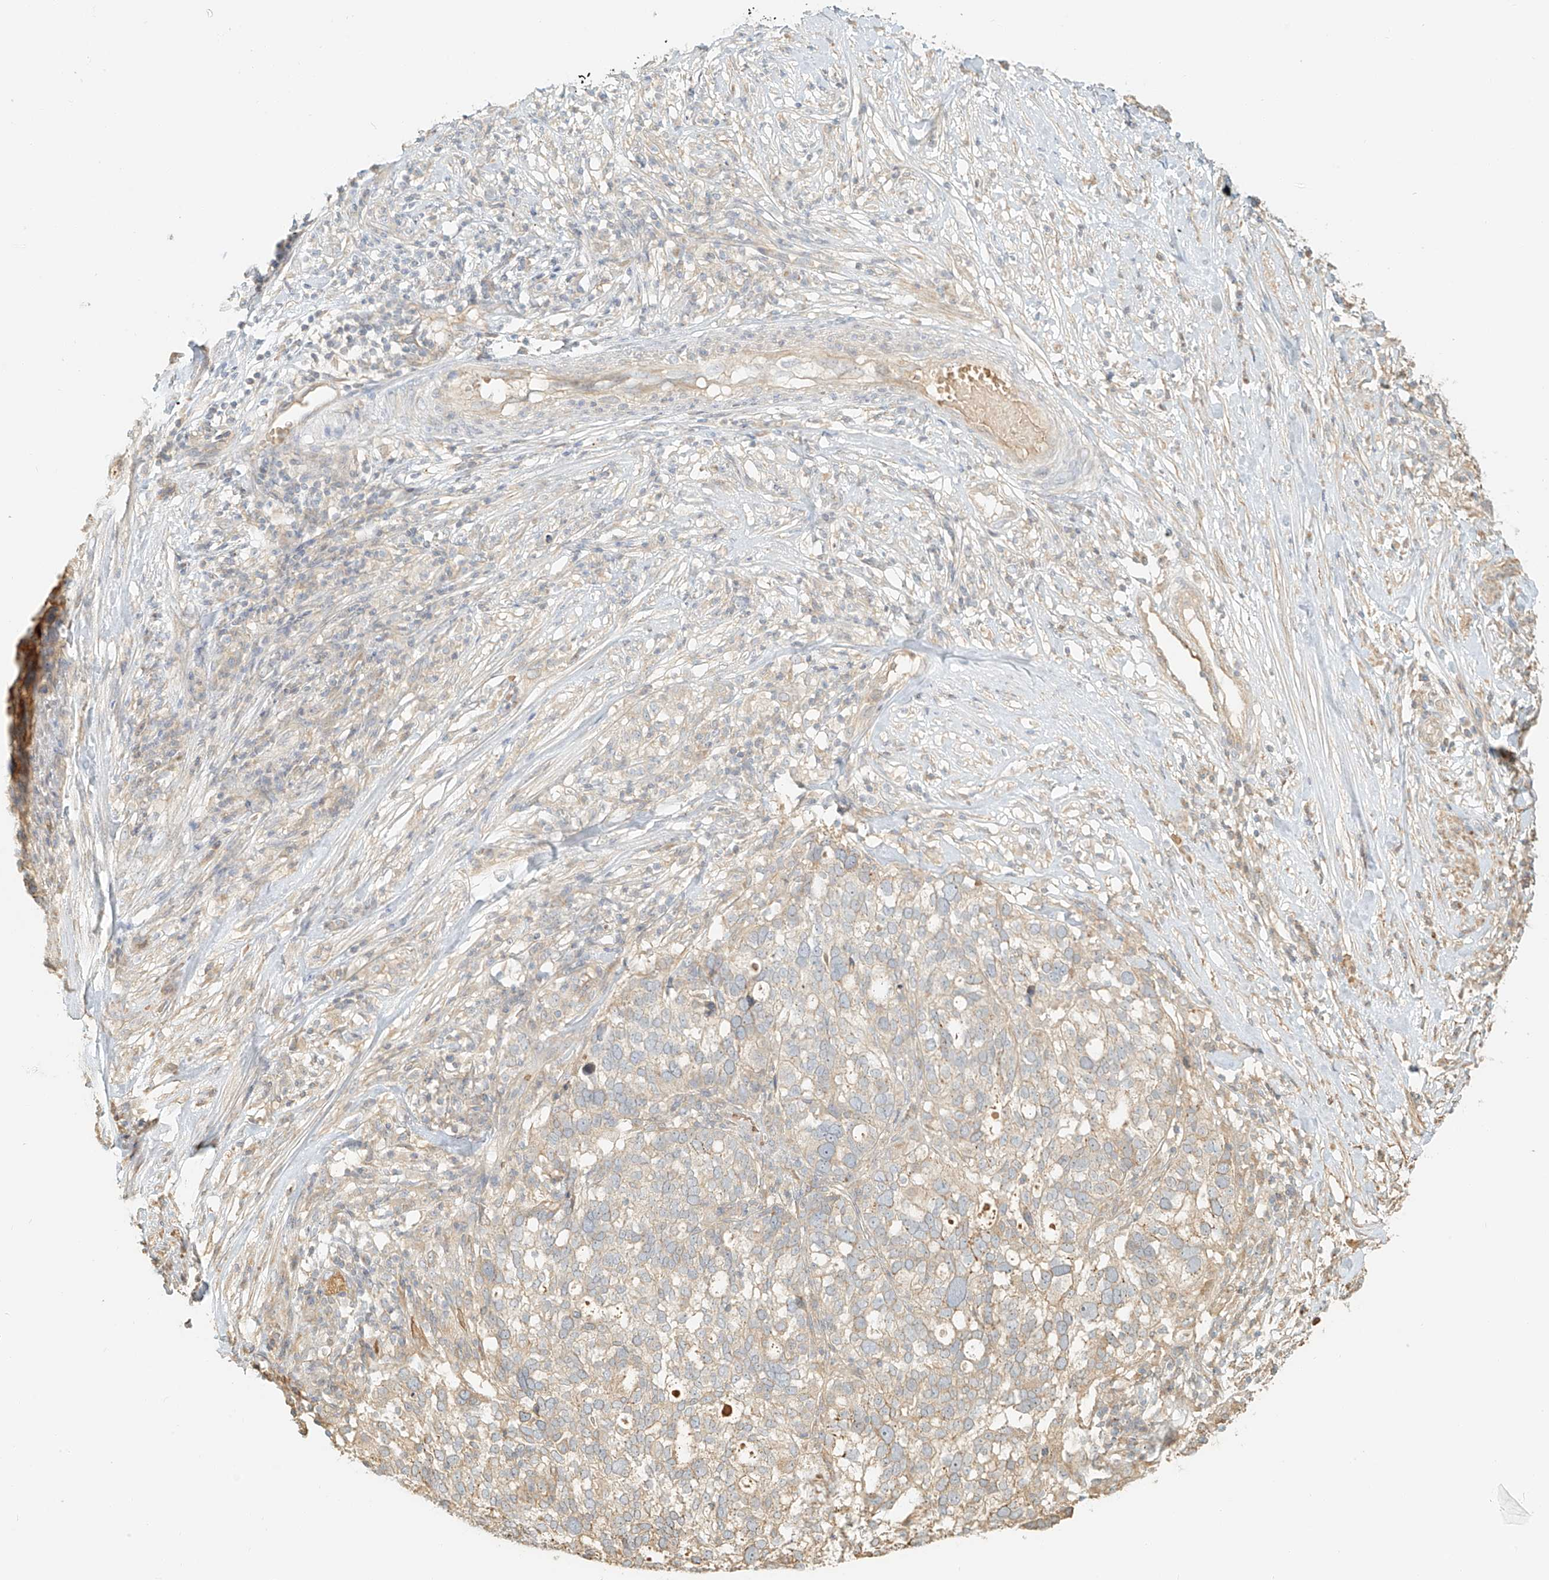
{"staining": {"intensity": "weak", "quantity": "<25%", "location": "cytoplasmic/membranous"}, "tissue": "ovarian cancer", "cell_type": "Tumor cells", "image_type": "cancer", "snomed": [{"axis": "morphology", "description": "Cystadenocarcinoma, serous, NOS"}, {"axis": "topography", "description": "Ovary"}], "caption": "Tumor cells are negative for brown protein staining in serous cystadenocarcinoma (ovarian).", "gene": "UPK1B", "patient": {"sex": "female", "age": 59}}